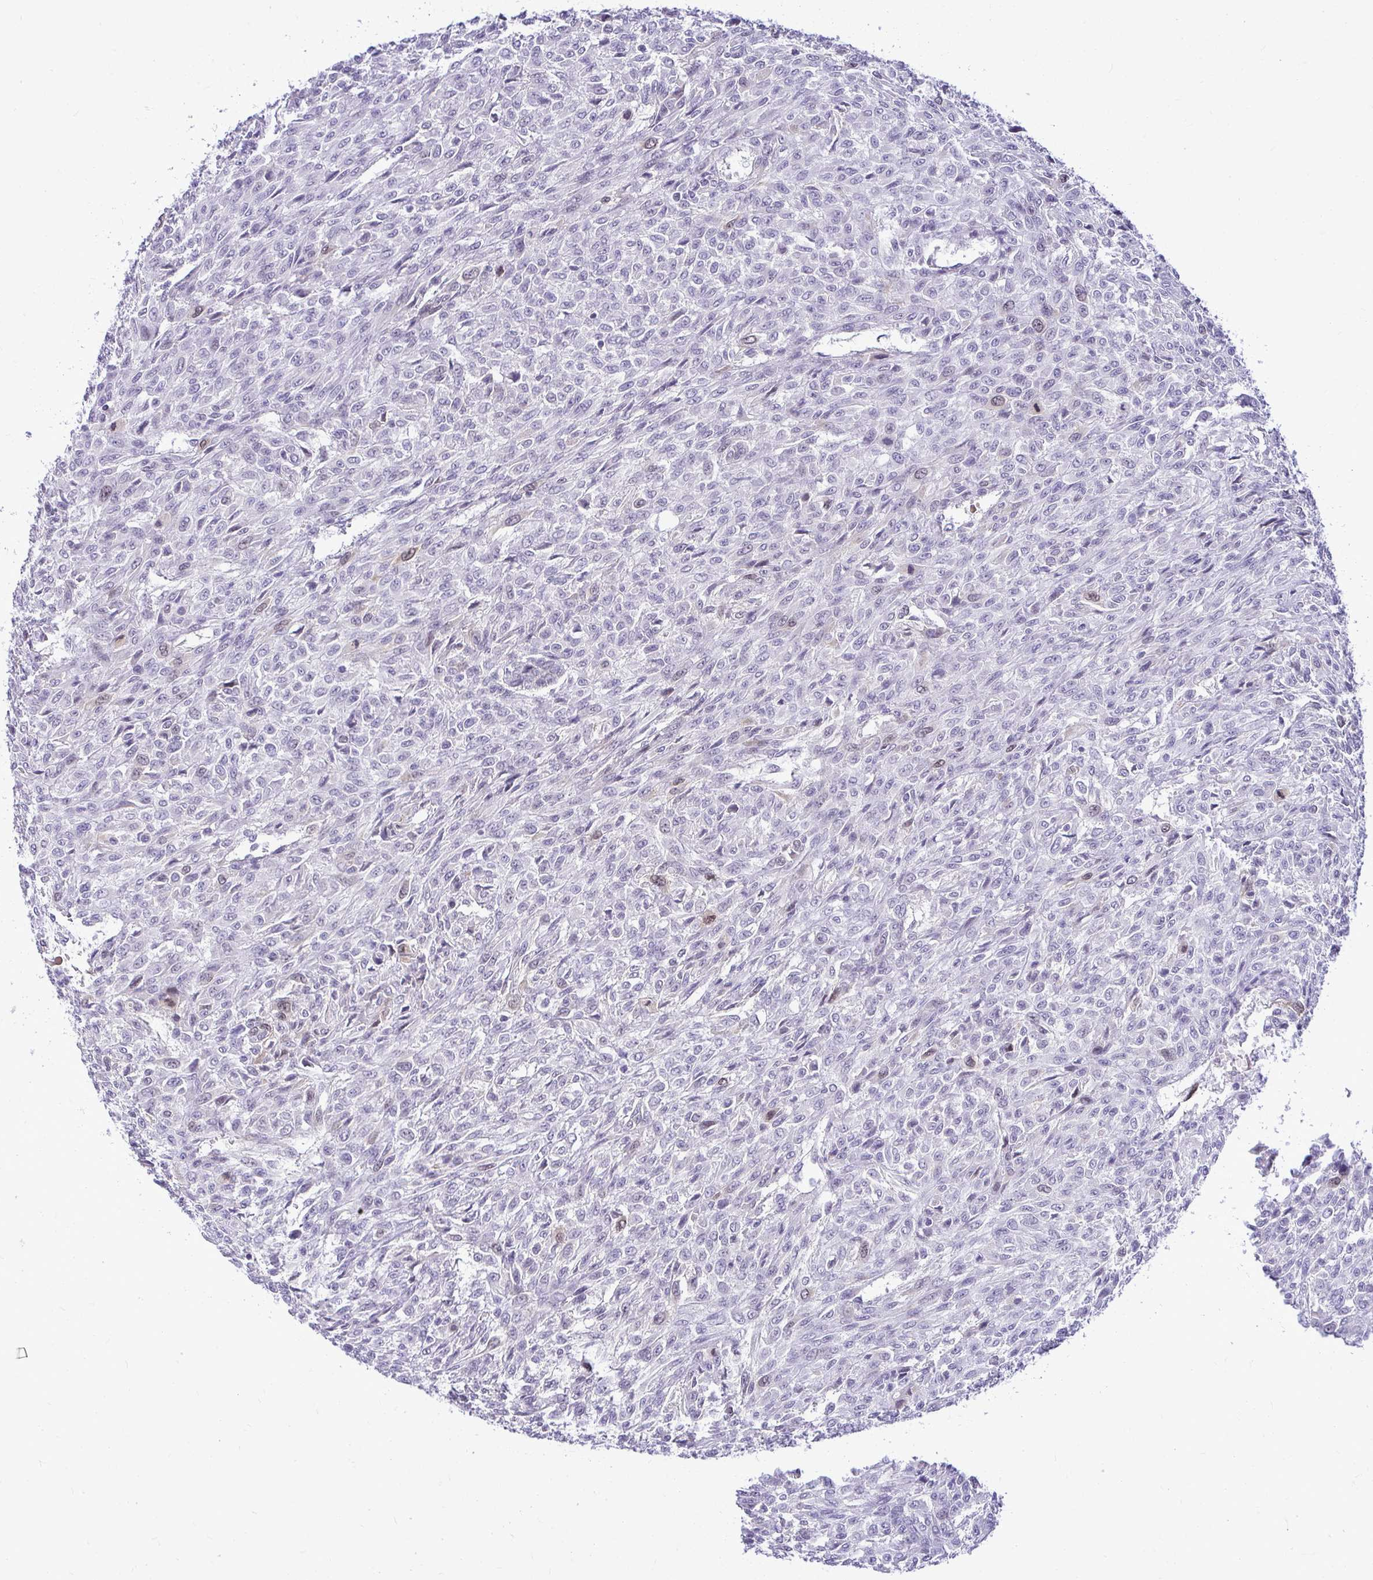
{"staining": {"intensity": "weak", "quantity": "<25%", "location": "nuclear"}, "tissue": "renal cancer", "cell_type": "Tumor cells", "image_type": "cancer", "snomed": [{"axis": "morphology", "description": "Adenocarcinoma, NOS"}, {"axis": "topography", "description": "Kidney"}], "caption": "This is an immunohistochemistry micrograph of renal cancer (adenocarcinoma). There is no positivity in tumor cells.", "gene": "CDC20", "patient": {"sex": "male", "age": 58}}